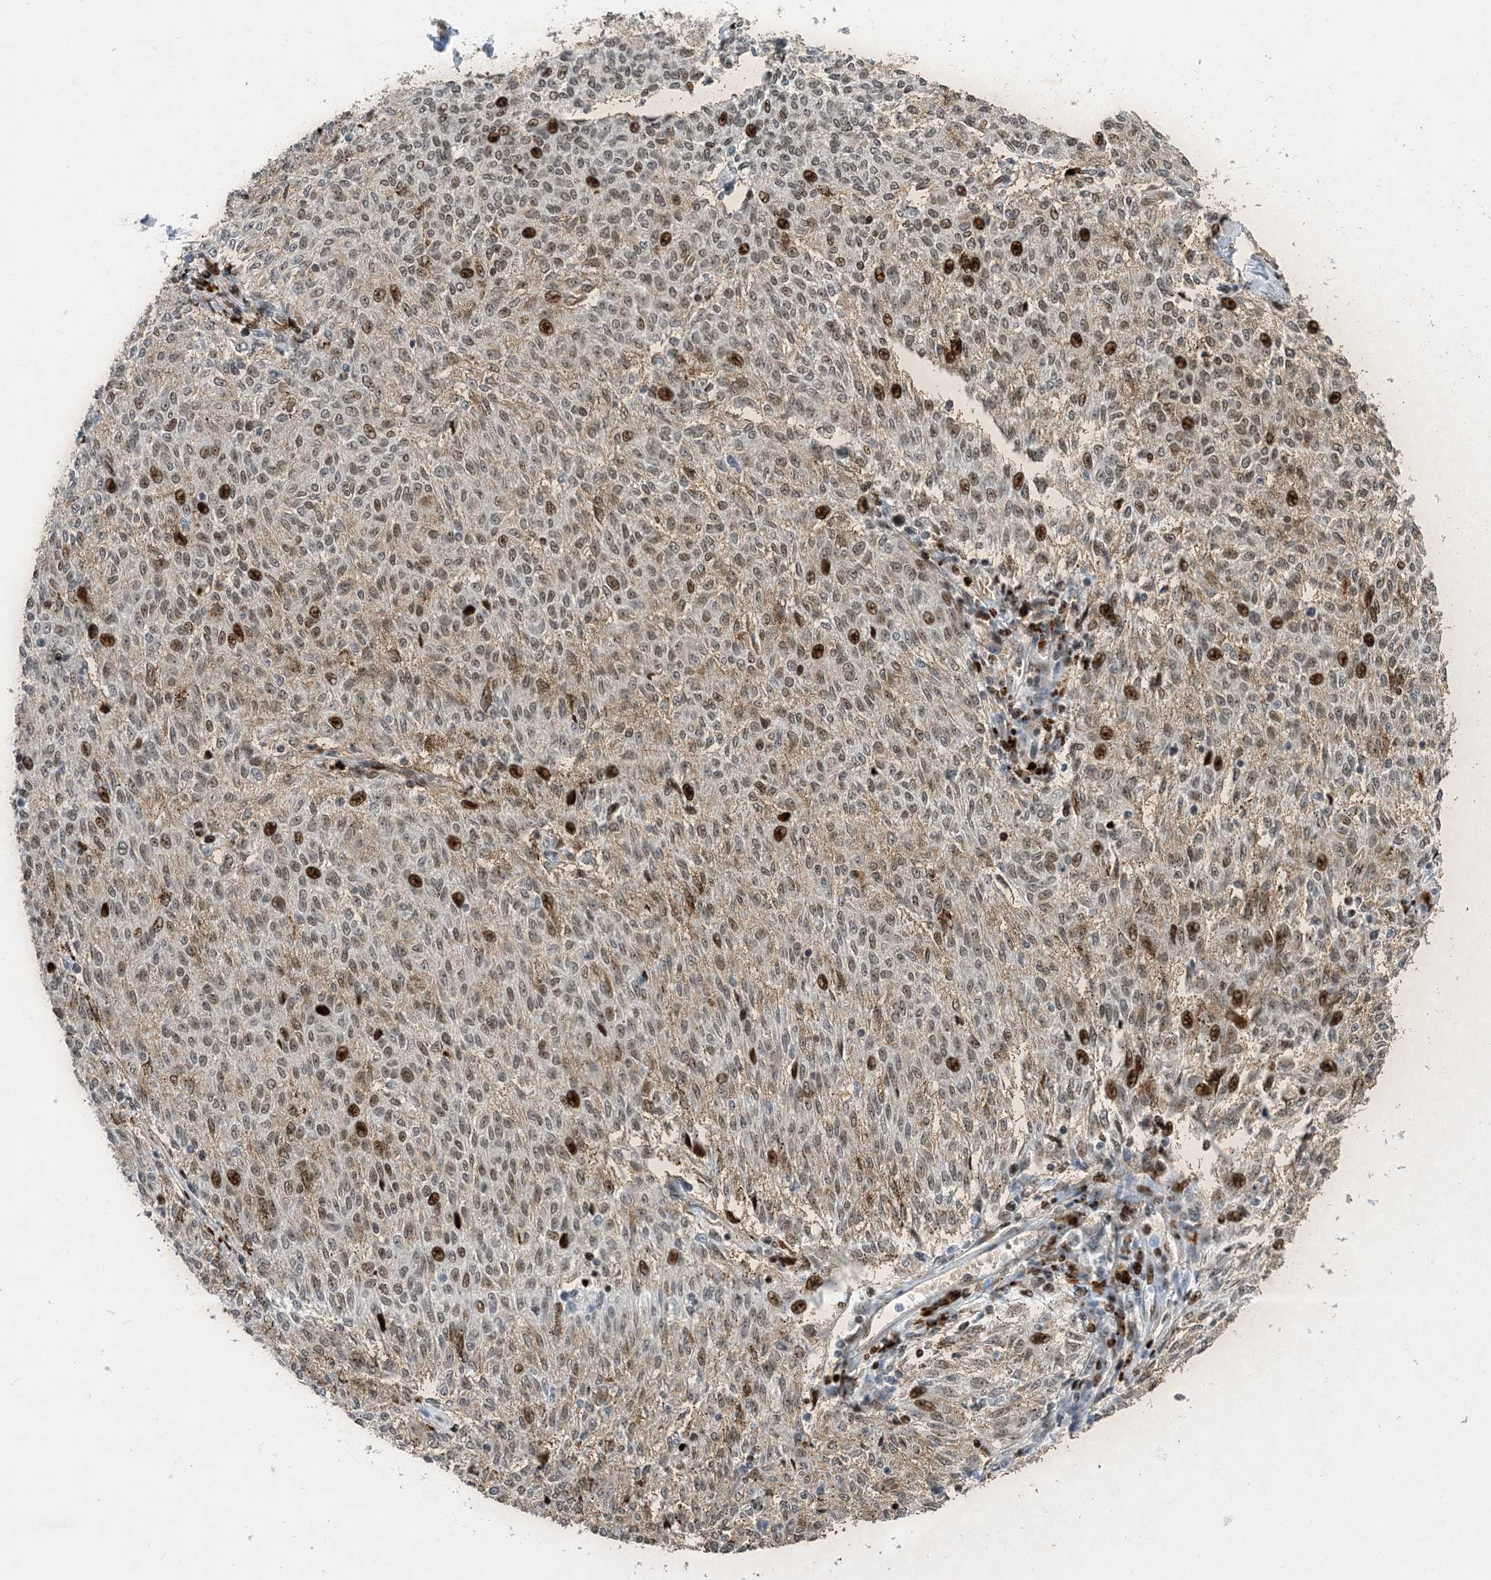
{"staining": {"intensity": "strong", "quantity": "<25%", "location": "nuclear"}, "tissue": "melanoma", "cell_type": "Tumor cells", "image_type": "cancer", "snomed": [{"axis": "morphology", "description": "Malignant melanoma, NOS"}, {"axis": "topography", "description": "Skin"}], "caption": "Melanoma tissue displays strong nuclear expression in about <25% of tumor cells", "gene": "SLC25A53", "patient": {"sex": "female", "age": 72}}